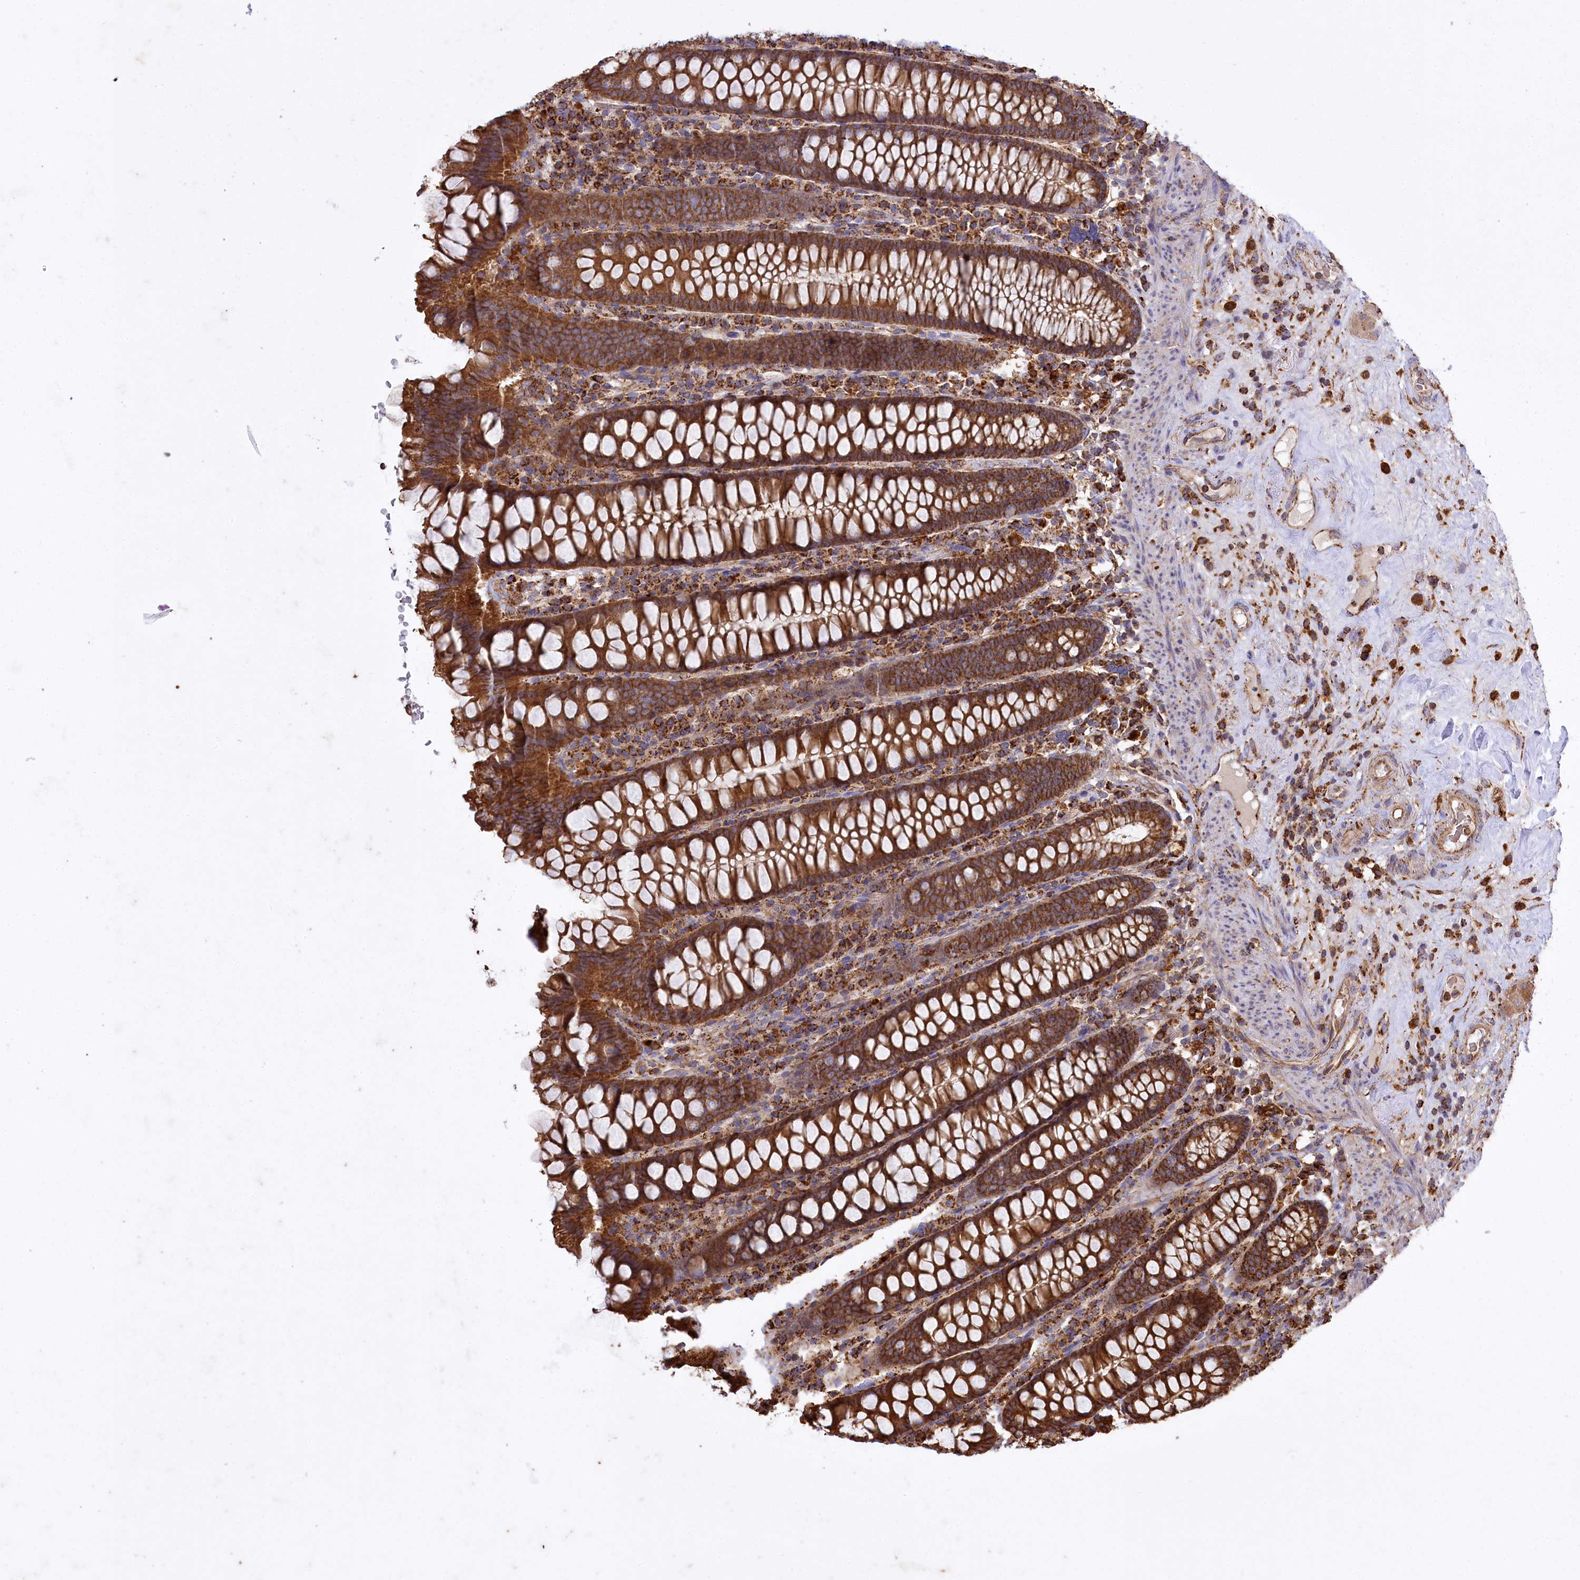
{"staining": {"intensity": "moderate", "quantity": ">75%", "location": "cytoplasmic/membranous"}, "tissue": "colon", "cell_type": "Endothelial cells", "image_type": "normal", "snomed": [{"axis": "morphology", "description": "Normal tissue, NOS"}, {"axis": "topography", "description": "Colon"}], "caption": "Colon stained with IHC exhibits moderate cytoplasmic/membranous expression in approximately >75% of endothelial cells.", "gene": "CARD19", "patient": {"sex": "female", "age": 79}}